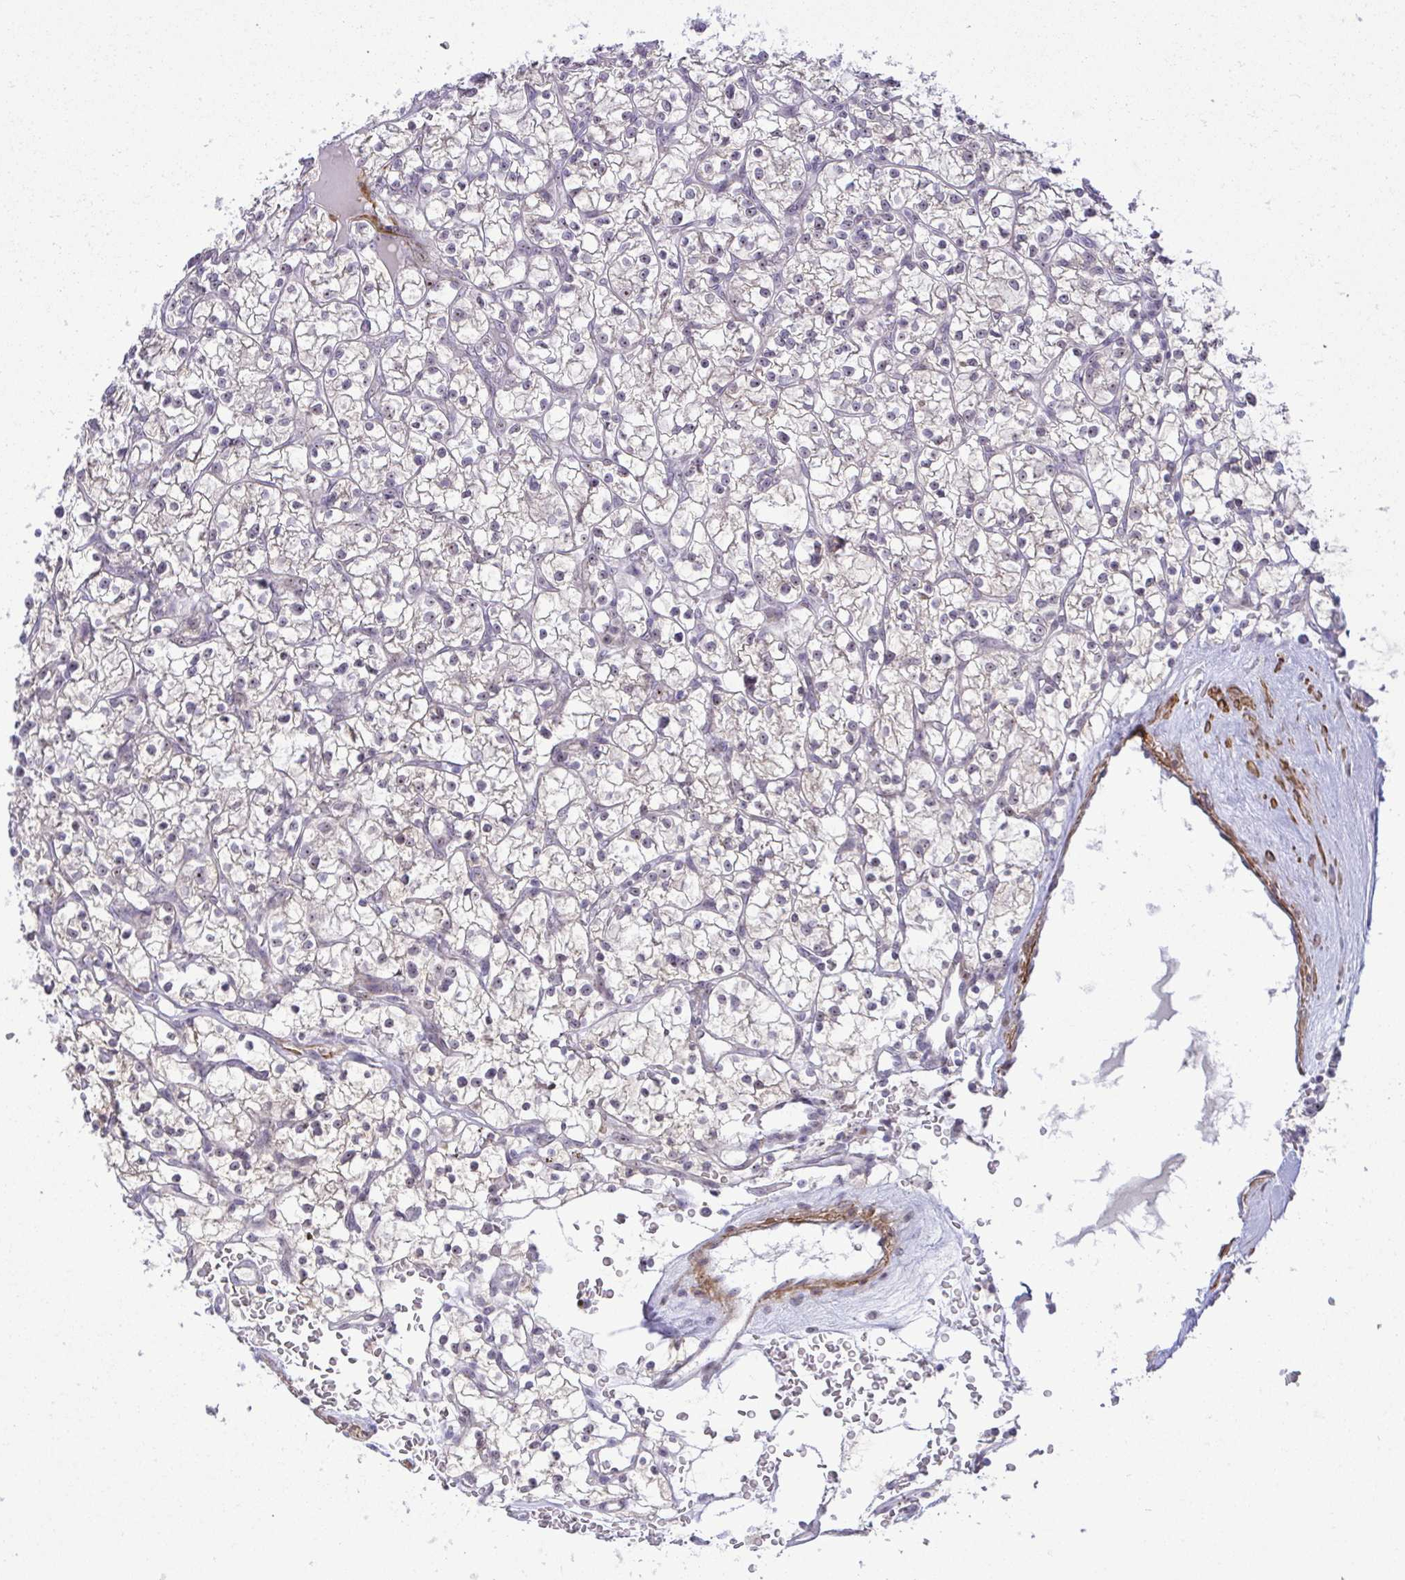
{"staining": {"intensity": "negative", "quantity": "none", "location": "none"}, "tissue": "renal cancer", "cell_type": "Tumor cells", "image_type": "cancer", "snomed": [{"axis": "morphology", "description": "Adenocarcinoma, NOS"}, {"axis": "topography", "description": "Kidney"}], "caption": "An immunohistochemistry (IHC) image of adenocarcinoma (renal) is shown. There is no staining in tumor cells of adenocarcinoma (renal). Nuclei are stained in blue.", "gene": "RSL24D1", "patient": {"sex": "female", "age": 64}}